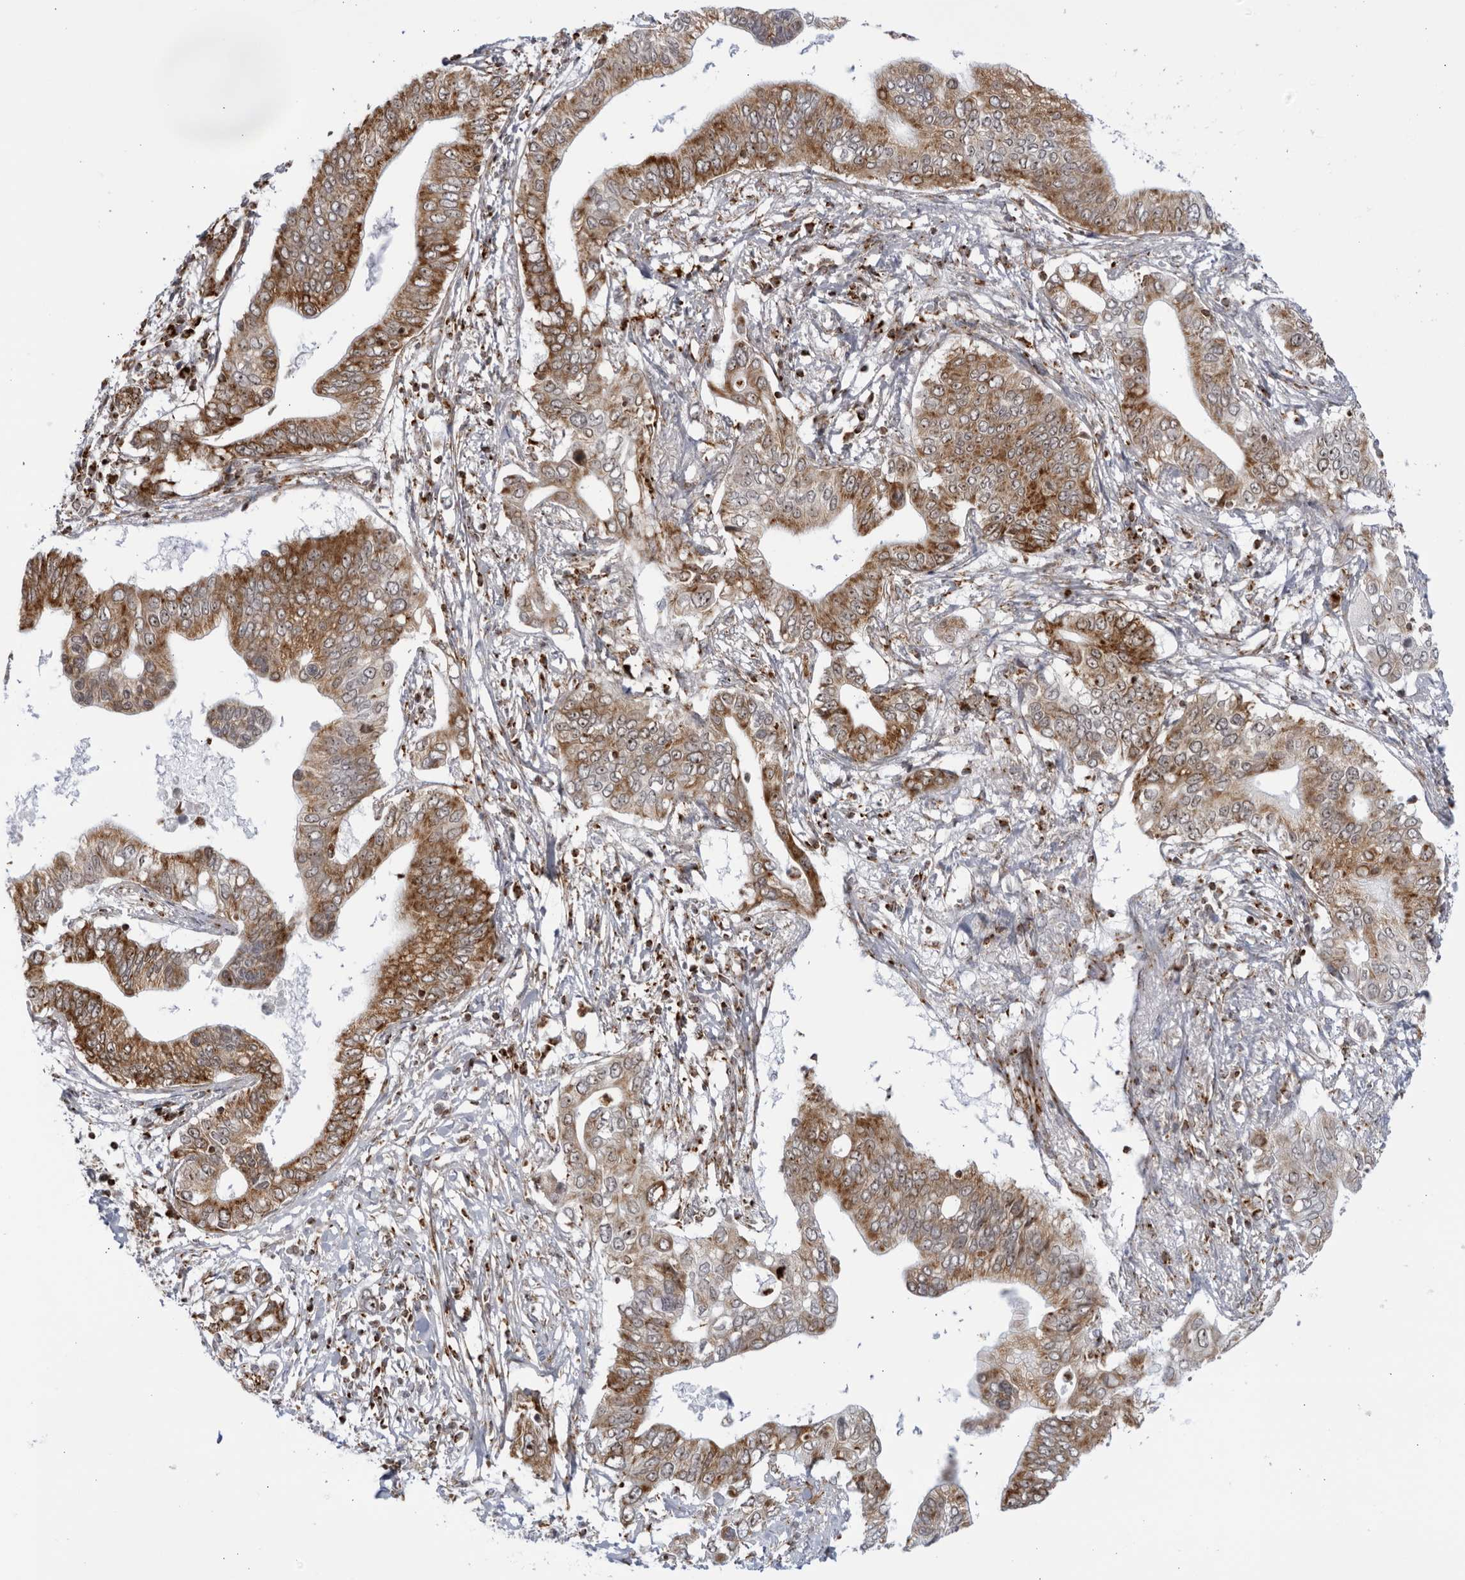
{"staining": {"intensity": "strong", "quantity": "25%-75%", "location": "cytoplasmic/membranous"}, "tissue": "pancreatic cancer", "cell_type": "Tumor cells", "image_type": "cancer", "snomed": [{"axis": "morphology", "description": "Normal tissue, NOS"}, {"axis": "morphology", "description": "Adenocarcinoma, NOS"}, {"axis": "topography", "description": "Pancreas"}, {"axis": "topography", "description": "Peripheral nerve tissue"}], "caption": "The photomicrograph displays immunohistochemical staining of pancreatic cancer. There is strong cytoplasmic/membranous staining is seen in about 25%-75% of tumor cells.", "gene": "RBM34", "patient": {"sex": "male", "age": 59}}